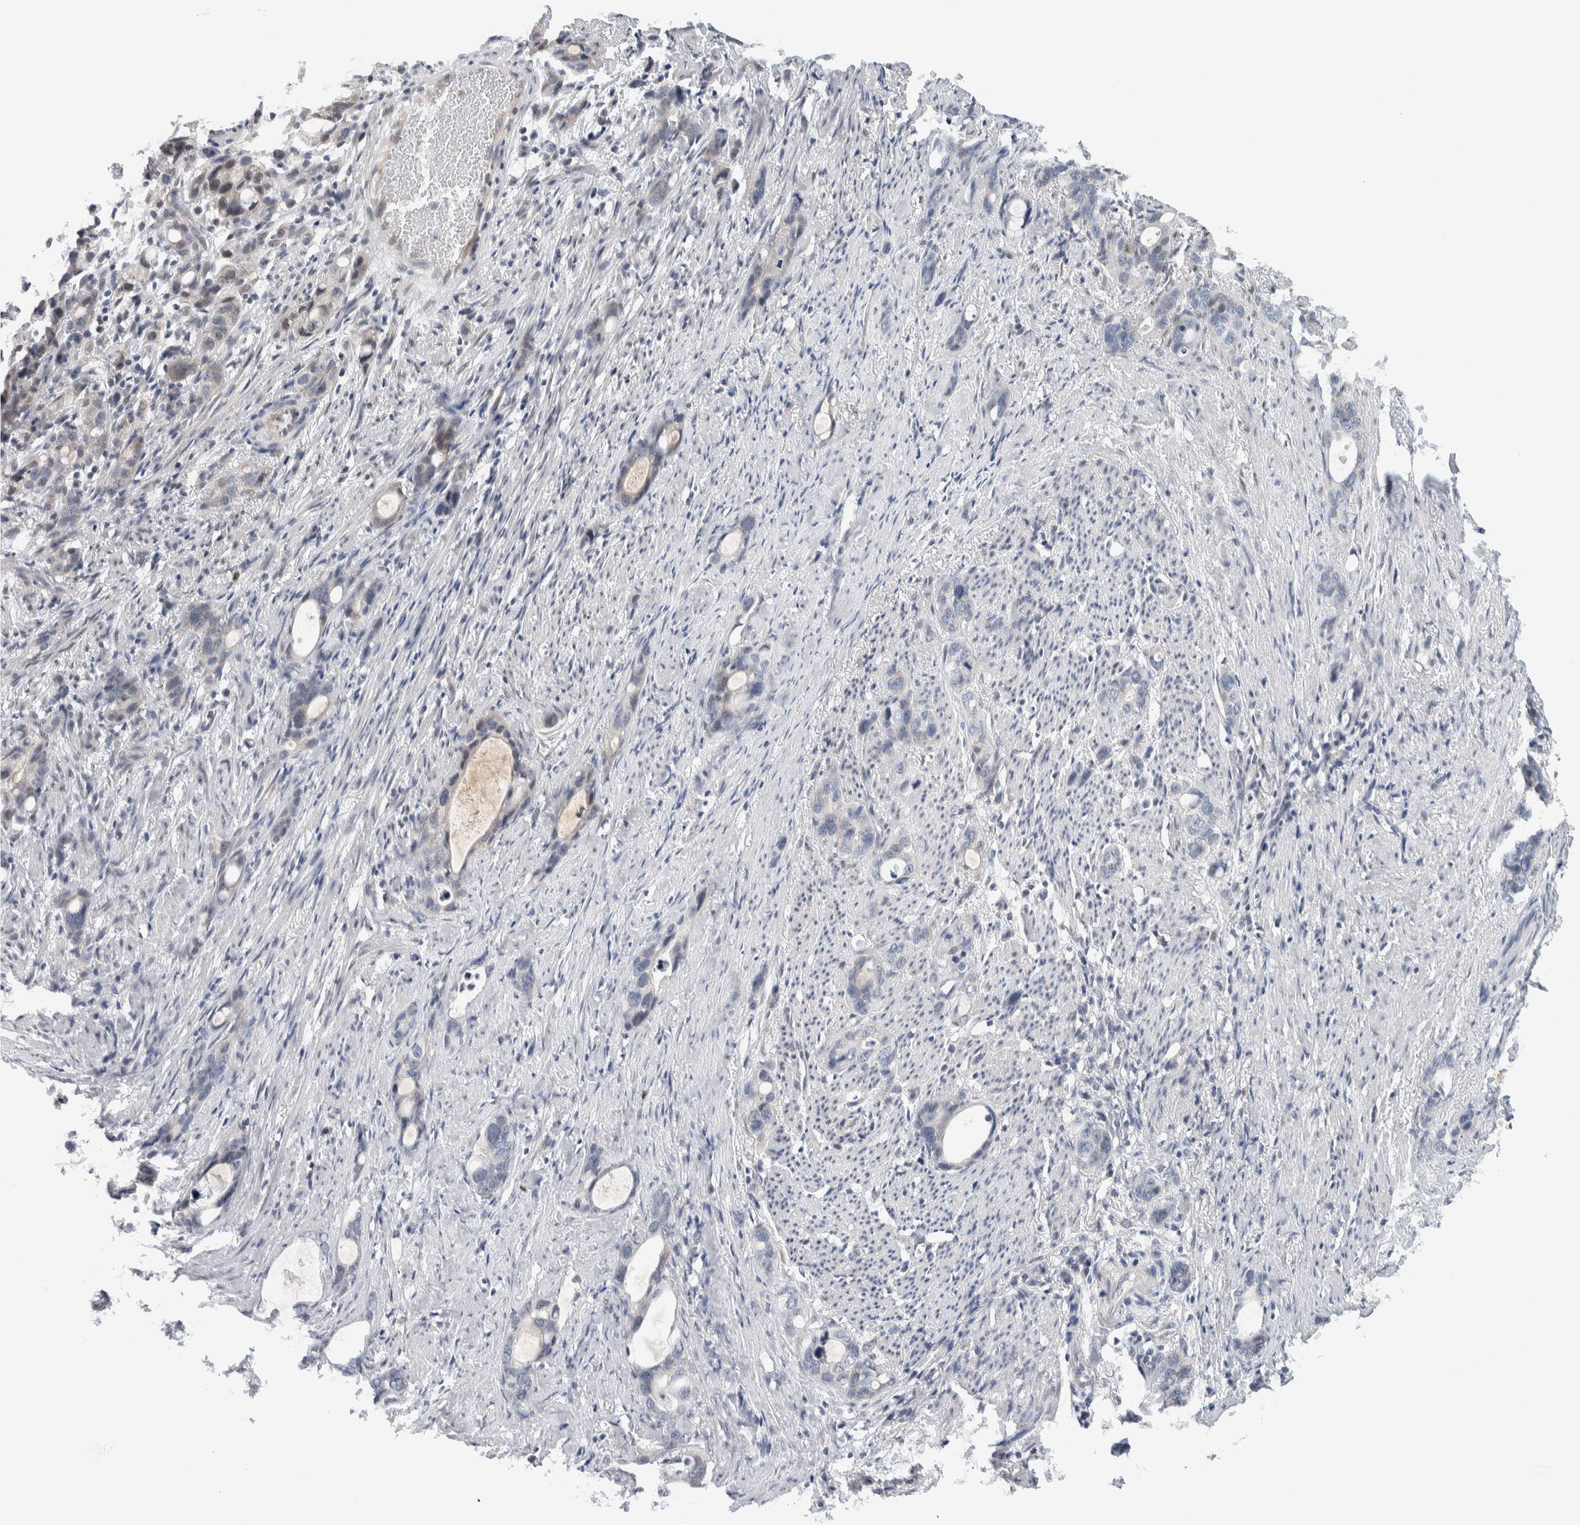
{"staining": {"intensity": "negative", "quantity": "none", "location": "none"}, "tissue": "stomach cancer", "cell_type": "Tumor cells", "image_type": "cancer", "snomed": [{"axis": "morphology", "description": "Adenocarcinoma, NOS"}, {"axis": "topography", "description": "Stomach"}], "caption": "There is no significant expression in tumor cells of stomach cancer.", "gene": "NEUROD1", "patient": {"sex": "female", "age": 75}}